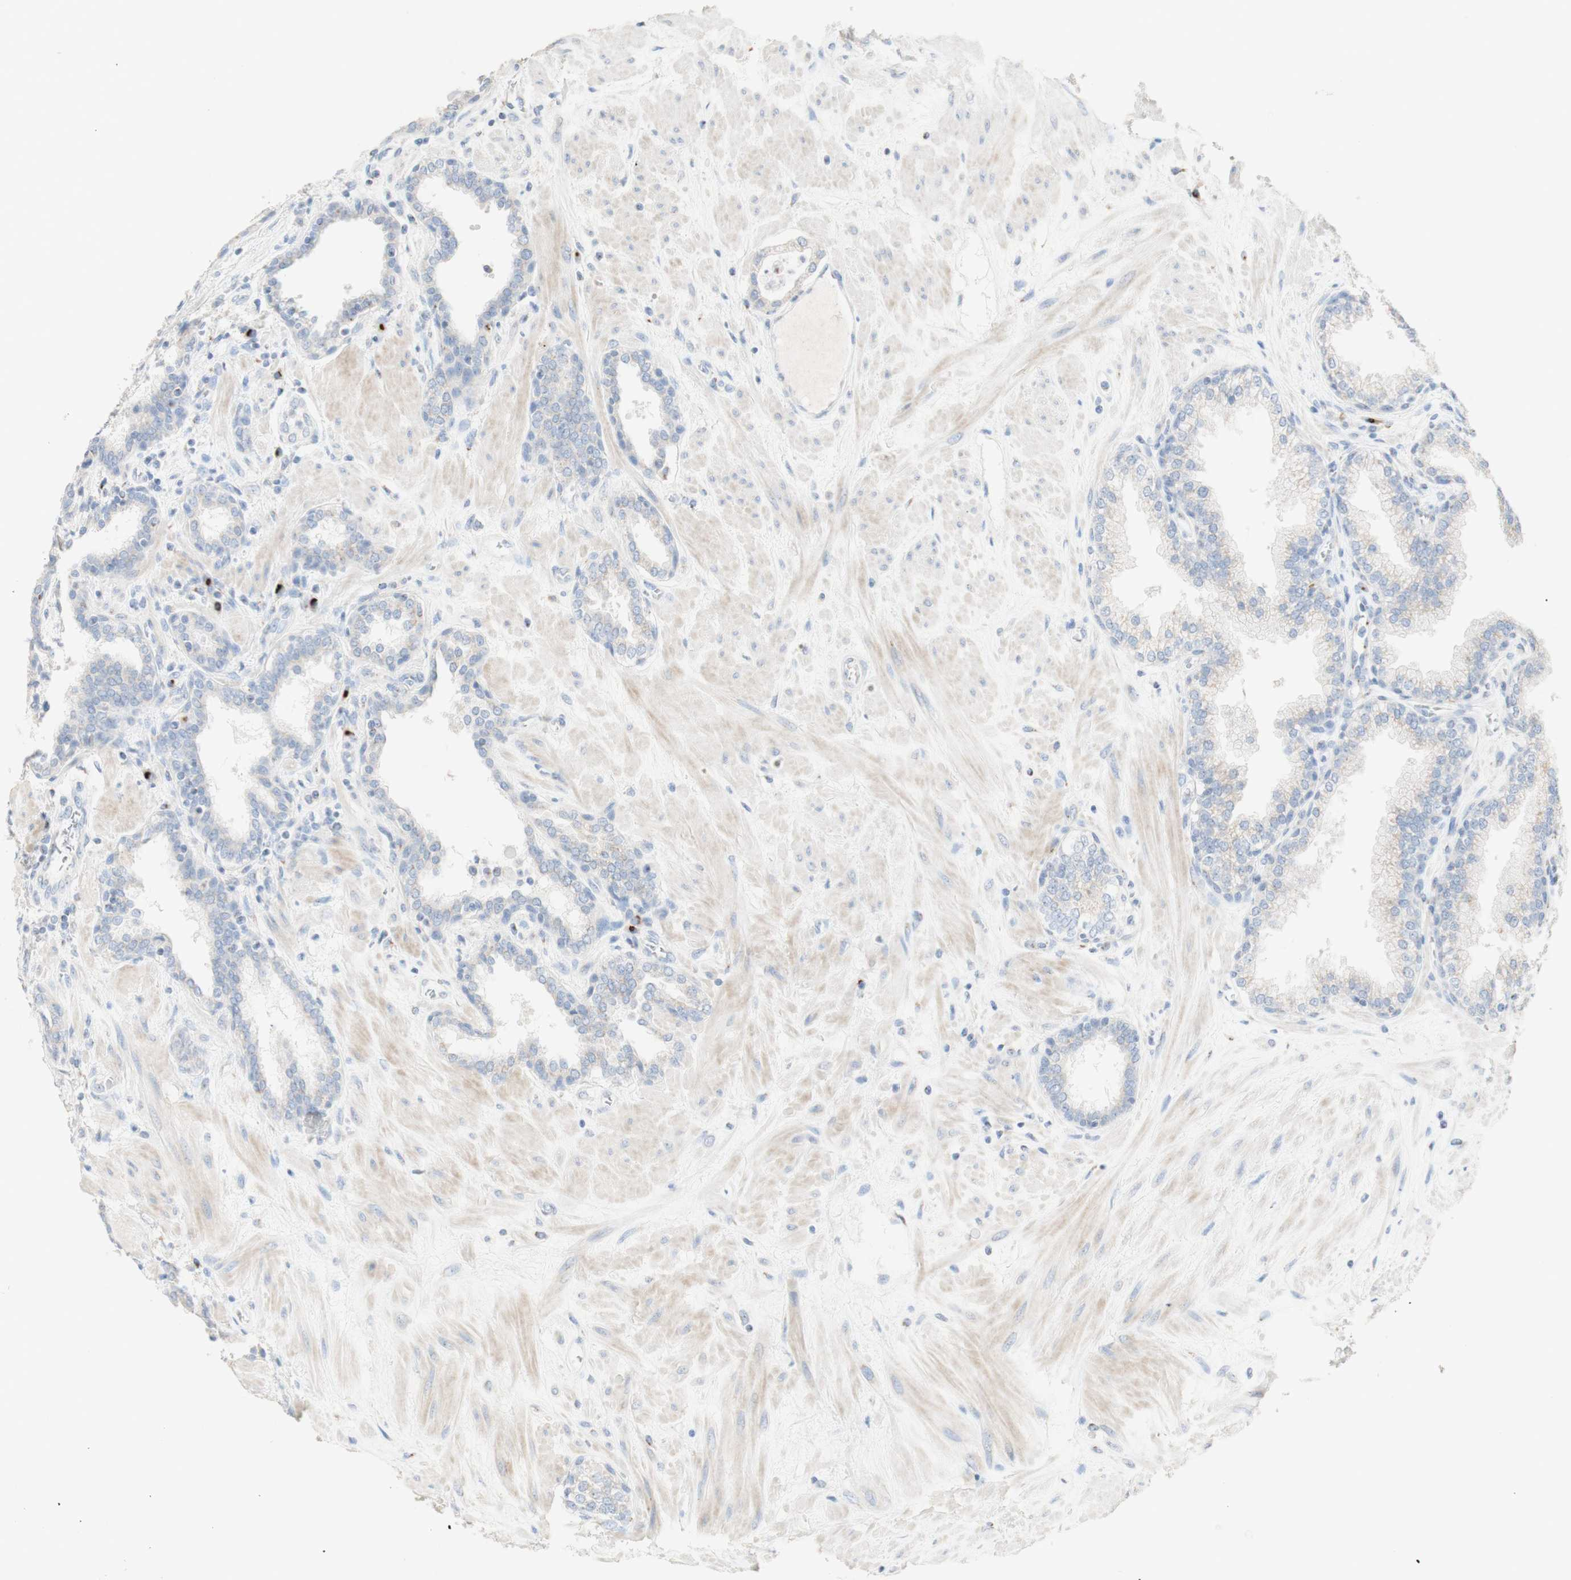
{"staining": {"intensity": "weak", "quantity": ">75%", "location": "cytoplasmic/membranous"}, "tissue": "prostate", "cell_type": "Glandular cells", "image_type": "normal", "snomed": [{"axis": "morphology", "description": "Normal tissue, NOS"}, {"axis": "topography", "description": "Prostate"}], "caption": "Weak cytoplasmic/membranous expression for a protein is identified in about >75% of glandular cells of unremarkable prostate using immunohistochemistry.", "gene": "MANEA", "patient": {"sex": "male", "age": 51}}